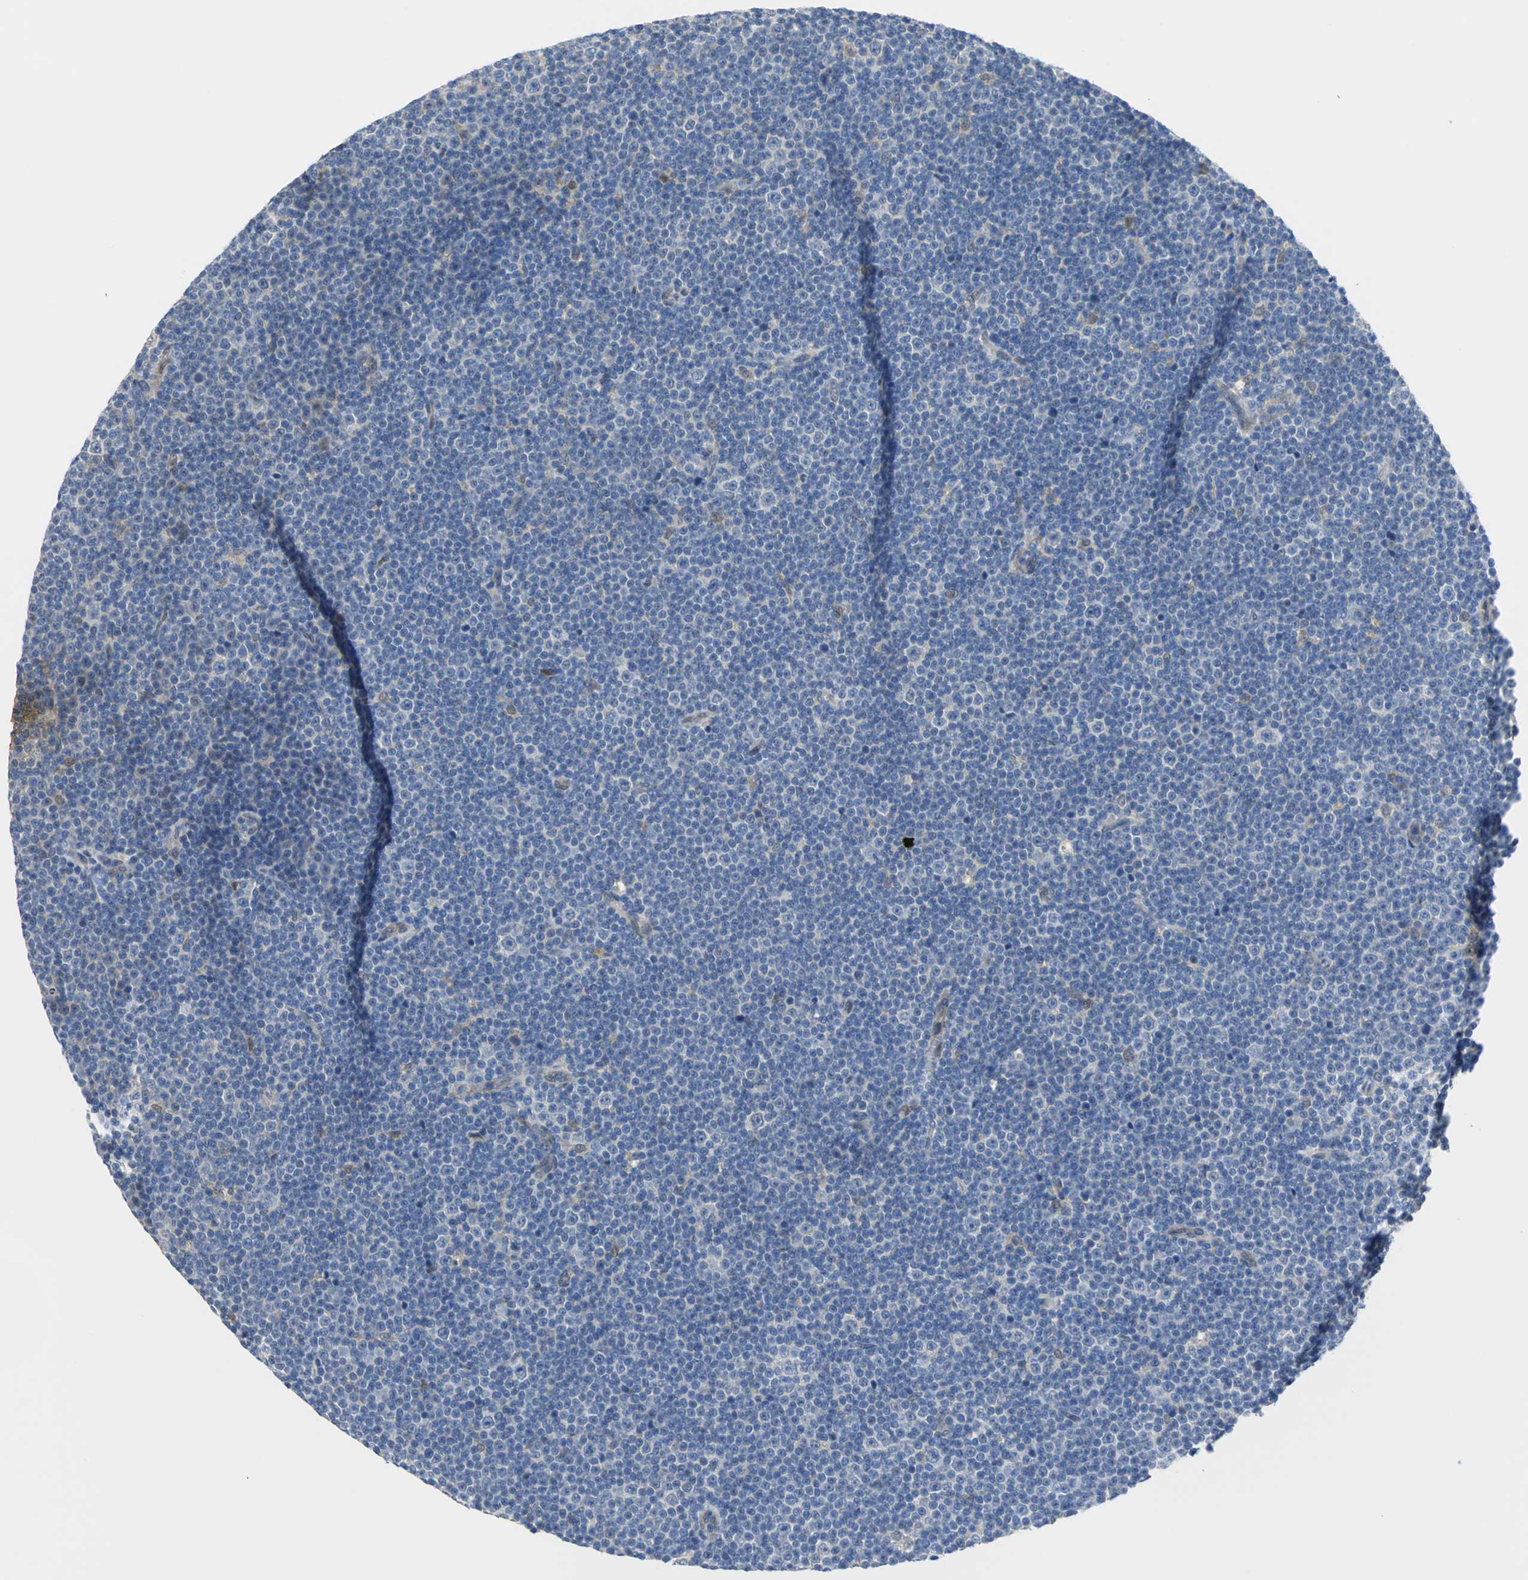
{"staining": {"intensity": "negative", "quantity": "none", "location": "none"}, "tissue": "lymphoma", "cell_type": "Tumor cells", "image_type": "cancer", "snomed": [{"axis": "morphology", "description": "Malignant lymphoma, non-Hodgkin's type, Low grade"}, {"axis": "topography", "description": "Lymph node"}], "caption": "DAB (3,3'-diaminobenzidine) immunohistochemical staining of malignant lymphoma, non-Hodgkin's type (low-grade) demonstrates no significant positivity in tumor cells.", "gene": "PGM3", "patient": {"sex": "female", "age": 67}}